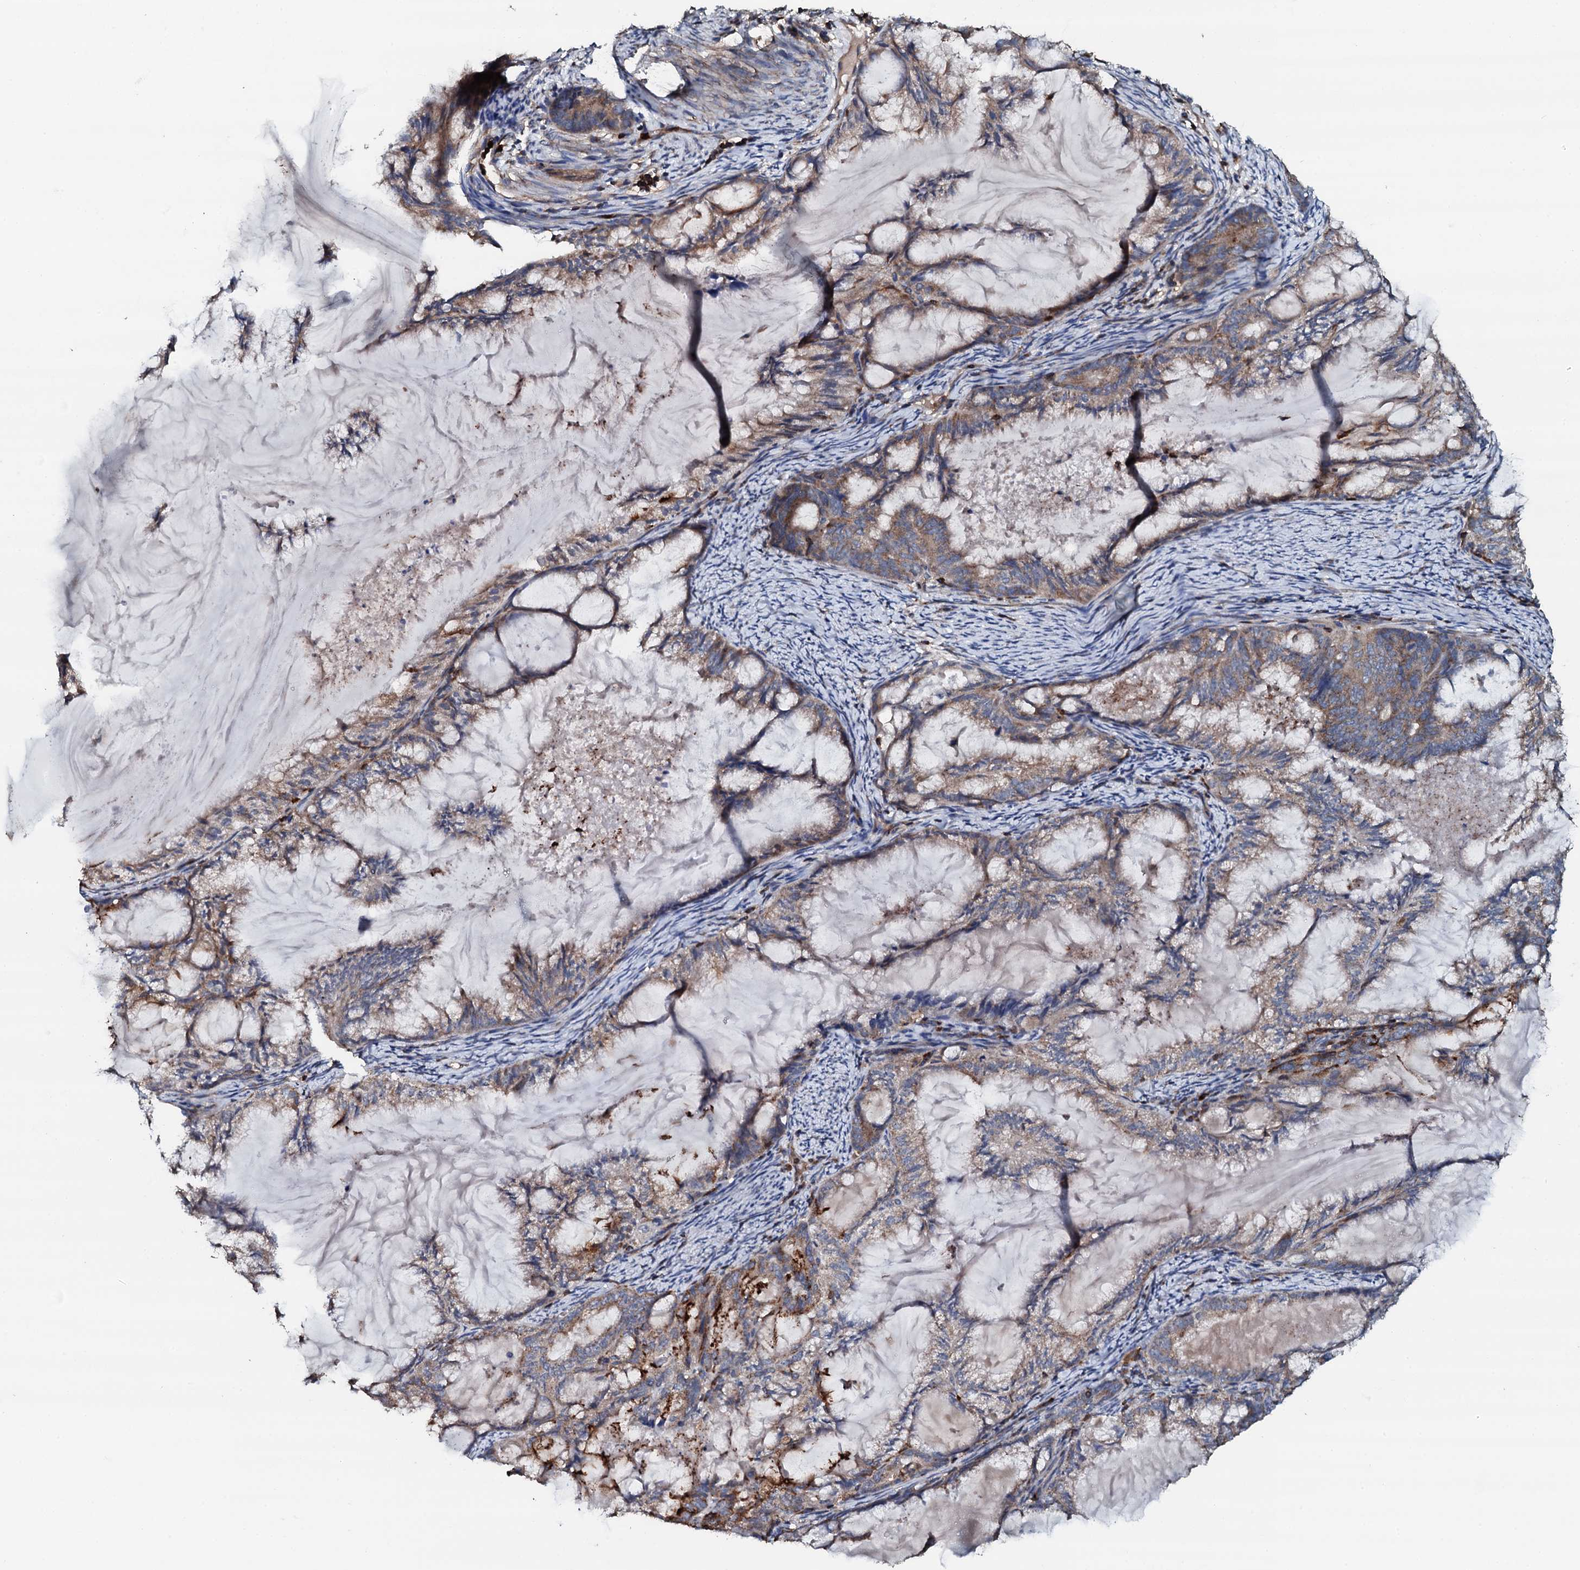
{"staining": {"intensity": "moderate", "quantity": ">75%", "location": "cytoplasmic/membranous"}, "tissue": "endometrial cancer", "cell_type": "Tumor cells", "image_type": "cancer", "snomed": [{"axis": "morphology", "description": "Adenocarcinoma, NOS"}, {"axis": "topography", "description": "Endometrium"}], "caption": "This is a histology image of immunohistochemistry (IHC) staining of adenocarcinoma (endometrial), which shows moderate staining in the cytoplasmic/membranous of tumor cells.", "gene": "GRK2", "patient": {"sex": "female", "age": 86}}